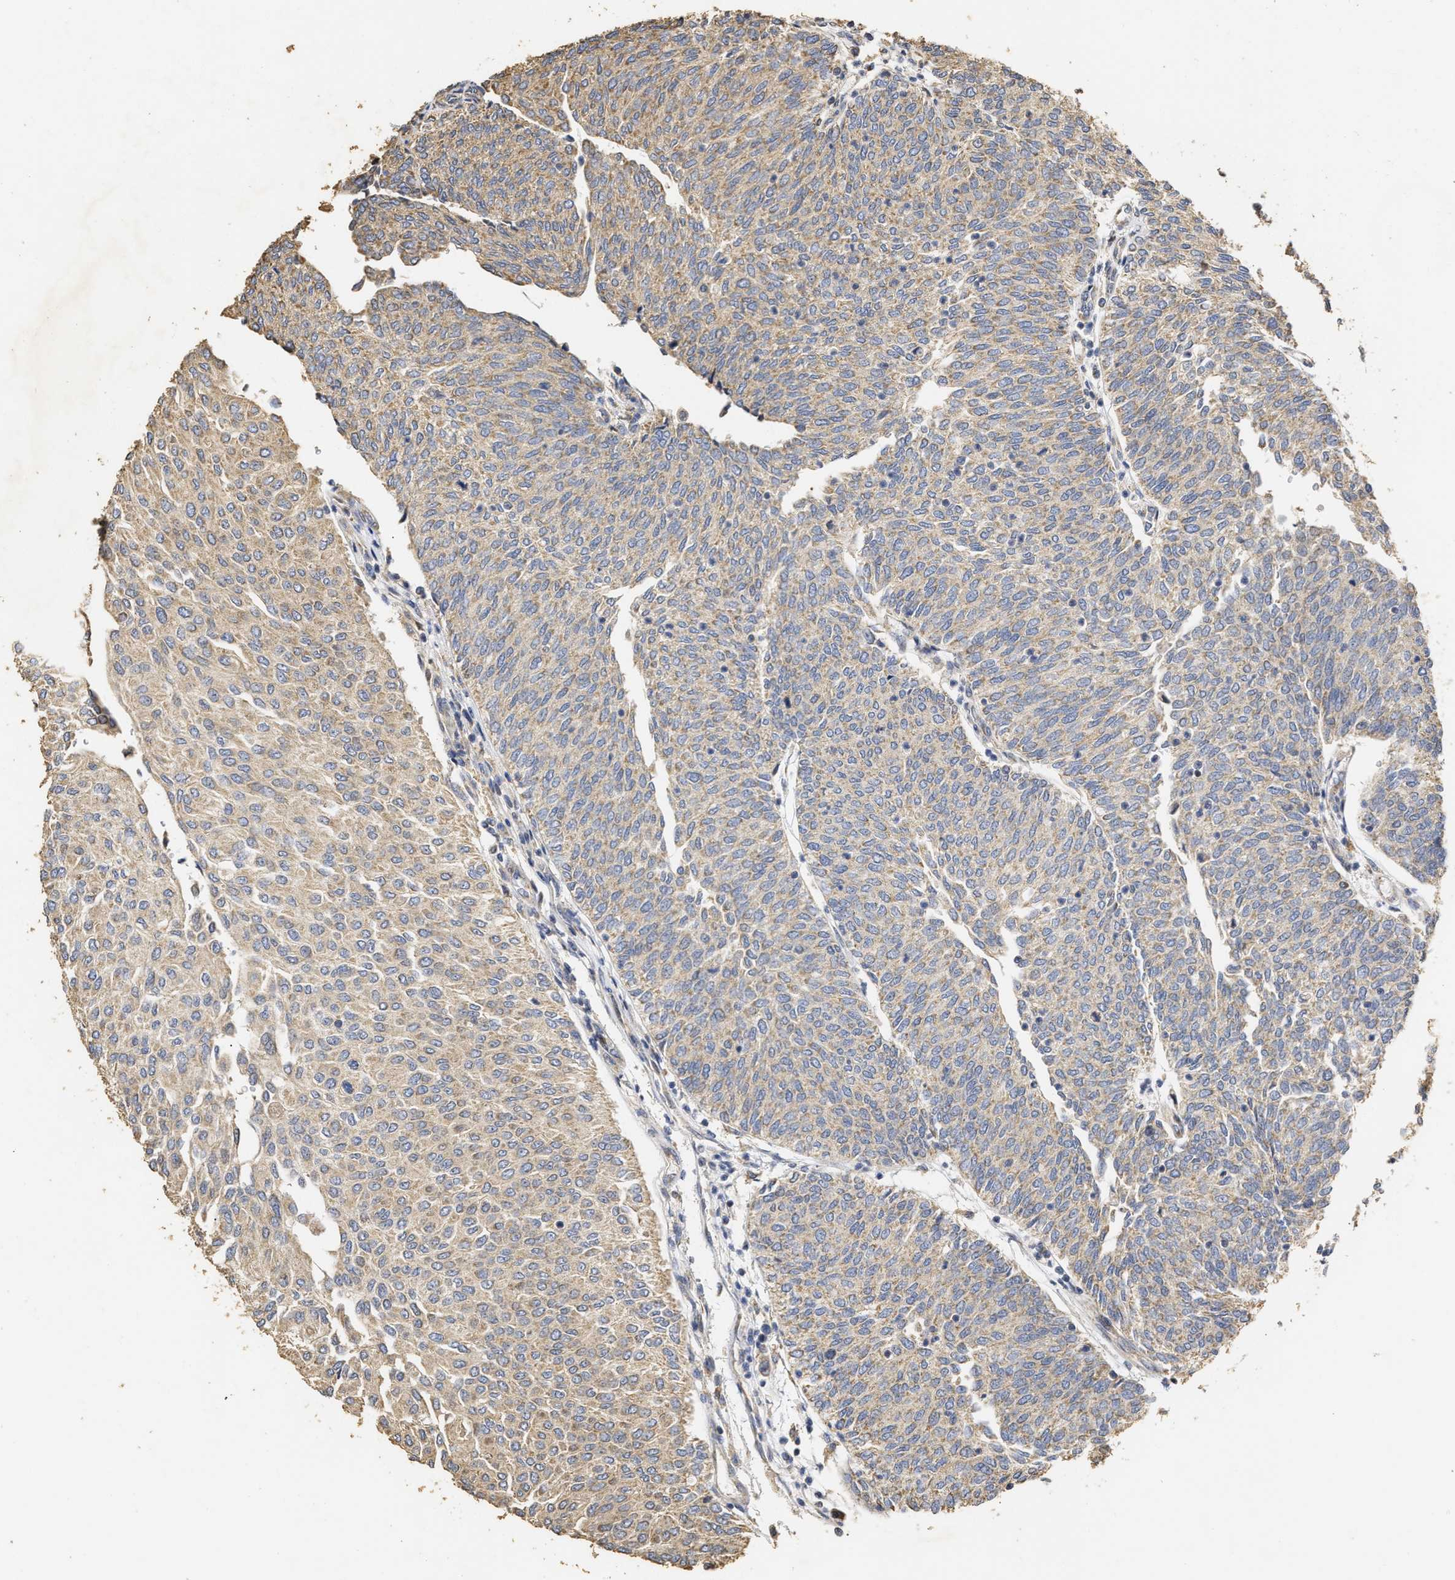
{"staining": {"intensity": "weak", "quantity": ">75%", "location": "cytoplasmic/membranous"}, "tissue": "urothelial cancer", "cell_type": "Tumor cells", "image_type": "cancer", "snomed": [{"axis": "morphology", "description": "Urothelial carcinoma, Low grade"}, {"axis": "topography", "description": "Urinary bladder"}], "caption": "An immunohistochemistry (IHC) photomicrograph of neoplastic tissue is shown. Protein staining in brown labels weak cytoplasmic/membranous positivity in urothelial cancer within tumor cells.", "gene": "NAV1", "patient": {"sex": "female", "age": 79}}